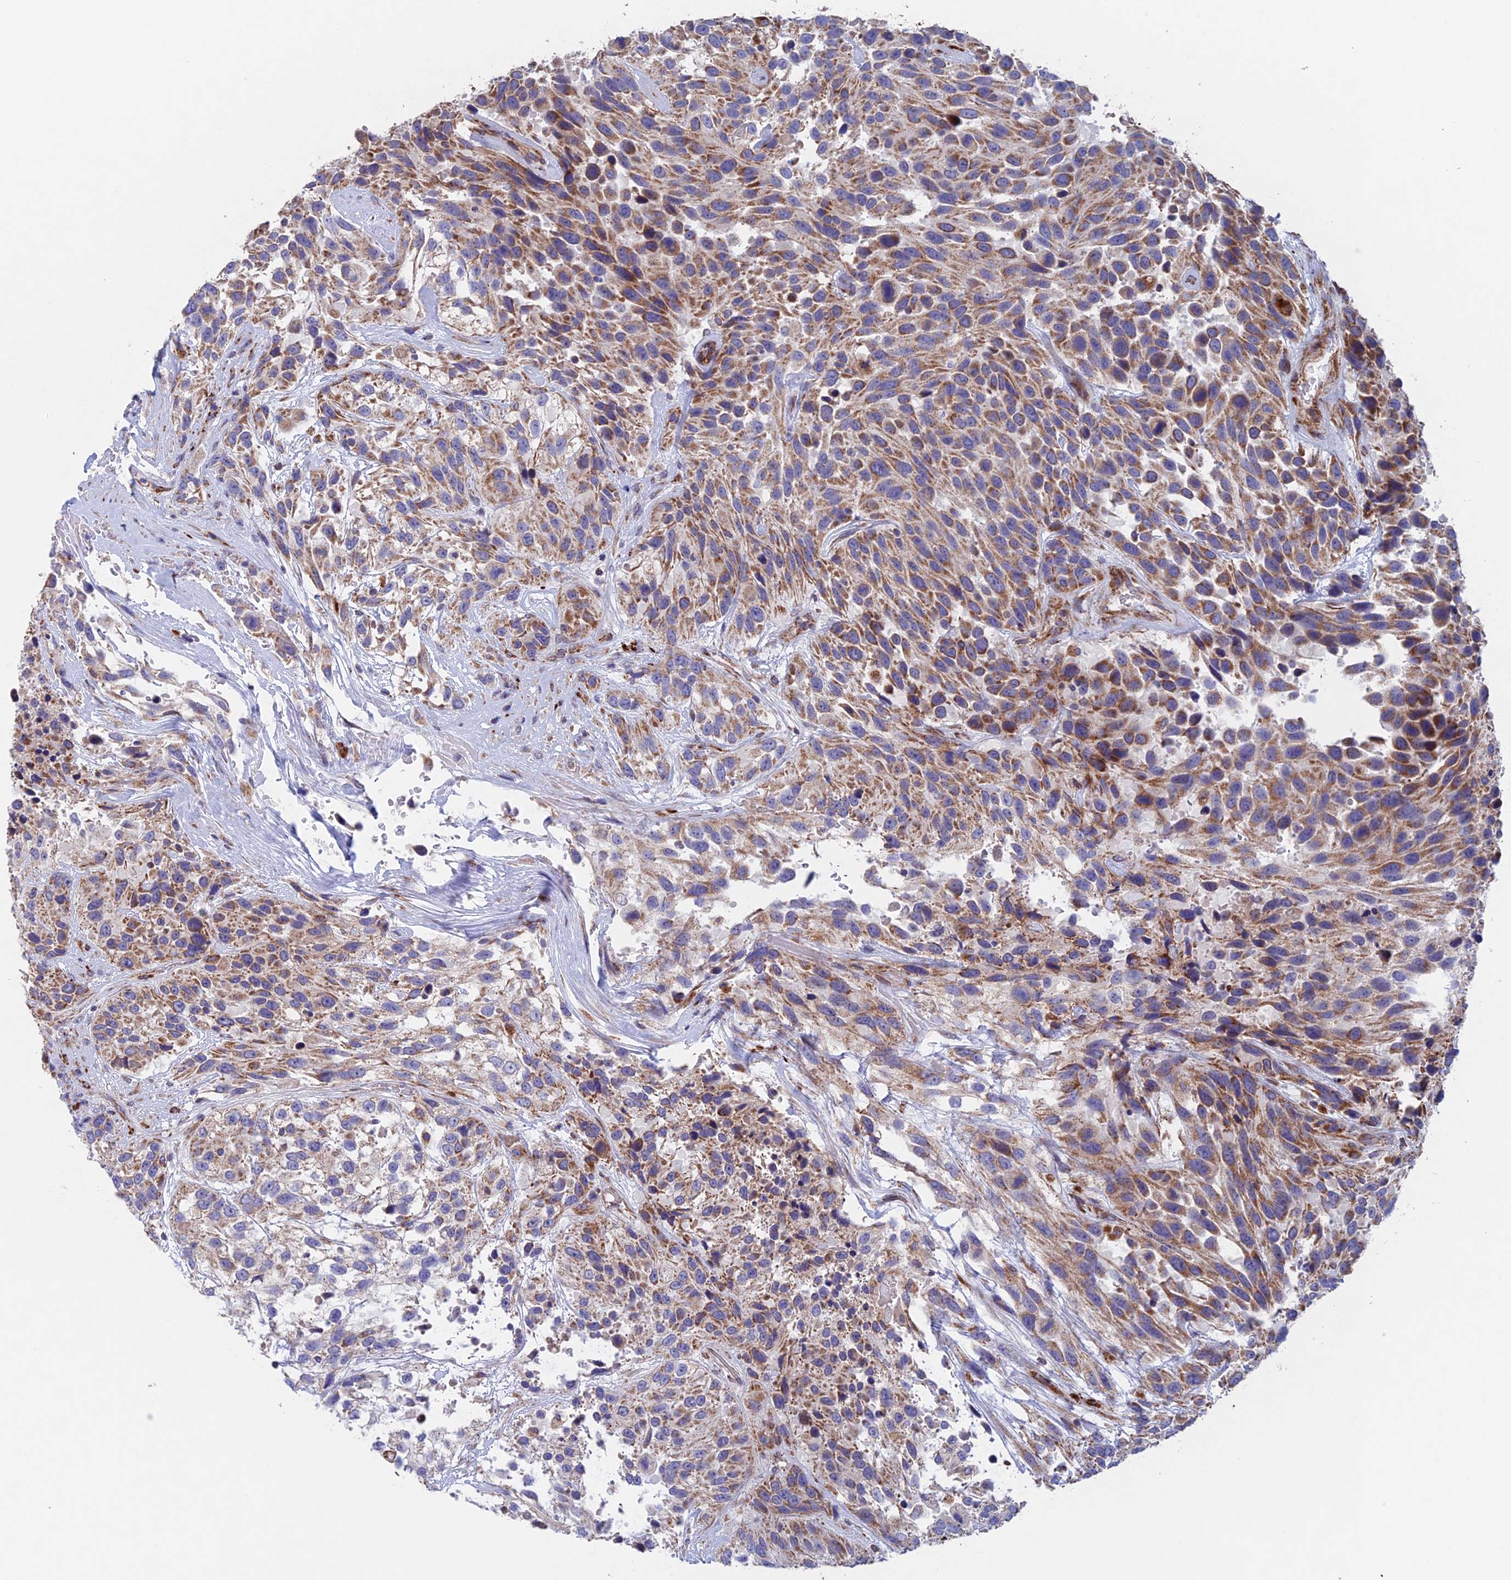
{"staining": {"intensity": "moderate", "quantity": ">75%", "location": "cytoplasmic/membranous"}, "tissue": "urothelial cancer", "cell_type": "Tumor cells", "image_type": "cancer", "snomed": [{"axis": "morphology", "description": "Urothelial carcinoma, High grade"}, {"axis": "topography", "description": "Urinary bladder"}], "caption": "Immunohistochemistry (IHC) photomicrograph of human urothelial carcinoma (high-grade) stained for a protein (brown), which shows medium levels of moderate cytoplasmic/membranous expression in about >75% of tumor cells.", "gene": "MRPL1", "patient": {"sex": "female", "age": 70}}